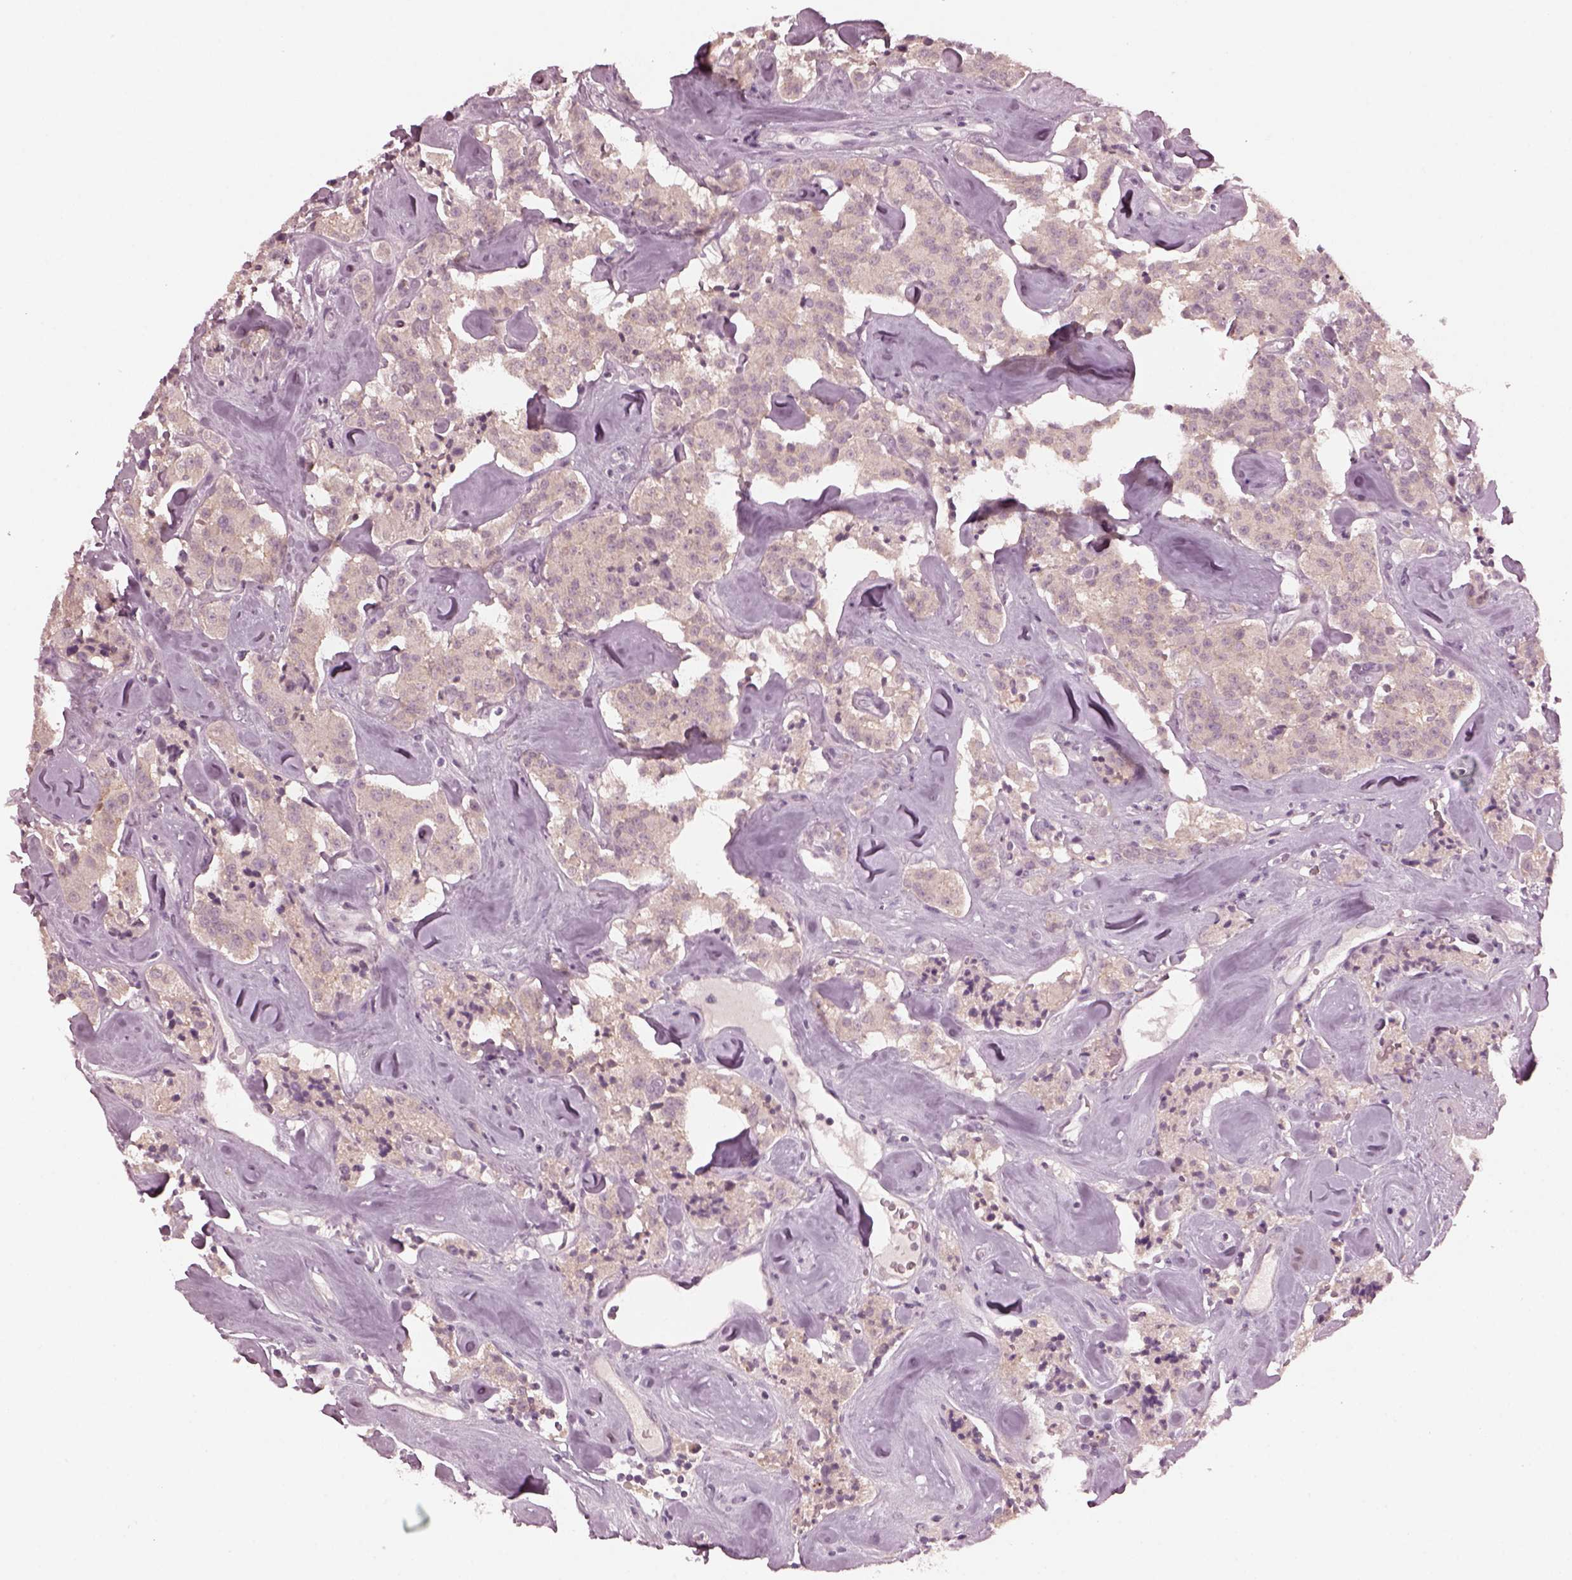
{"staining": {"intensity": "negative", "quantity": "none", "location": "none"}, "tissue": "carcinoid", "cell_type": "Tumor cells", "image_type": "cancer", "snomed": [{"axis": "morphology", "description": "Carcinoid, malignant, NOS"}, {"axis": "topography", "description": "Pancreas"}], "caption": "This is an immunohistochemistry (IHC) photomicrograph of carcinoid (malignant). There is no staining in tumor cells.", "gene": "RGS7", "patient": {"sex": "male", "age": 41}}